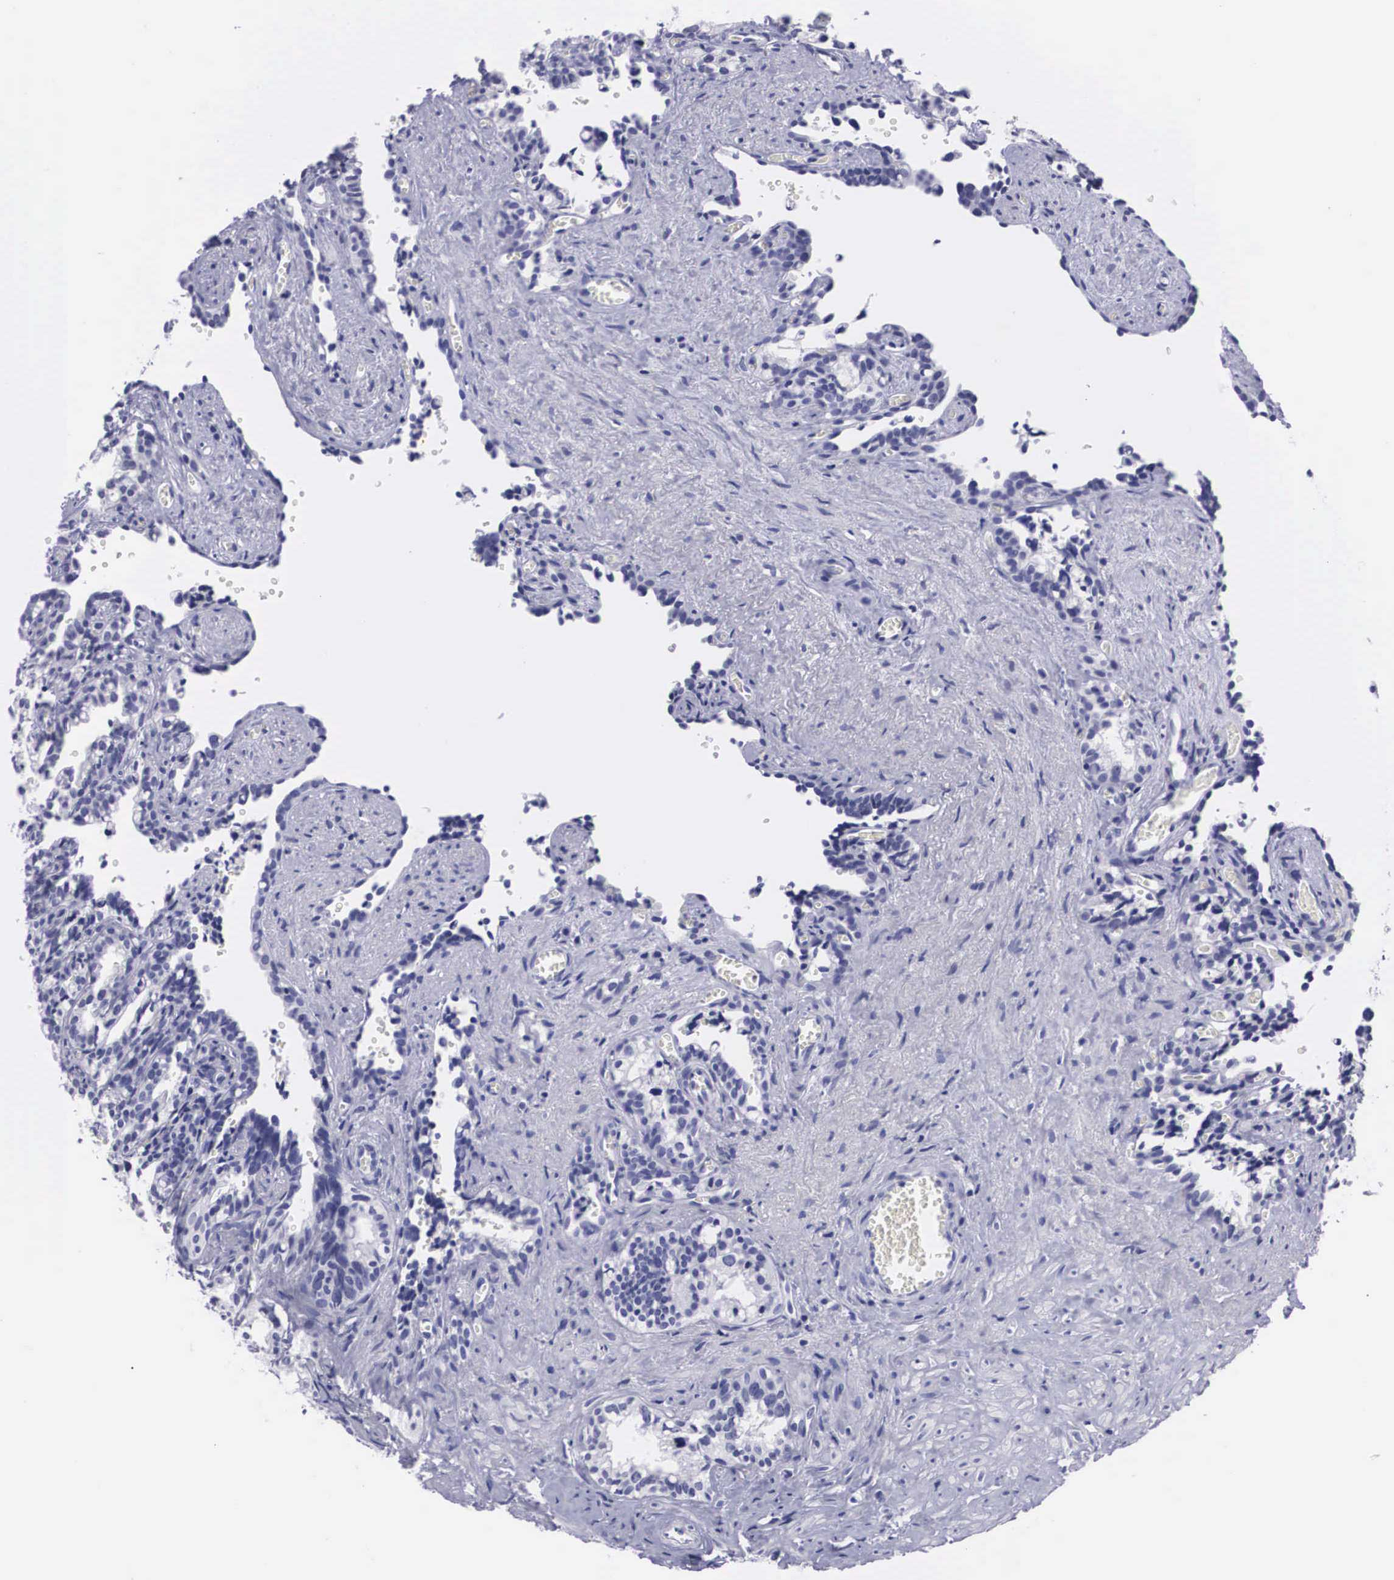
{"staining": {"intensity": "negative", "quantity": "none", "location": "none"}, "tissue": "seminal vesicle", "cell_type": "Glandular cells", "image_type": "normal", "snomed": [{"axis": "morphology", "description": "Normal tissue, NOS"}, {"axis": "topography", "description": "Seminal veicle"}], "caption": "The photomicrograph exhibits no significant expression in glandular cells of seminal vesicle.", "gene": "C22orf31", "patient": {"sex": "male", "age": 60}}